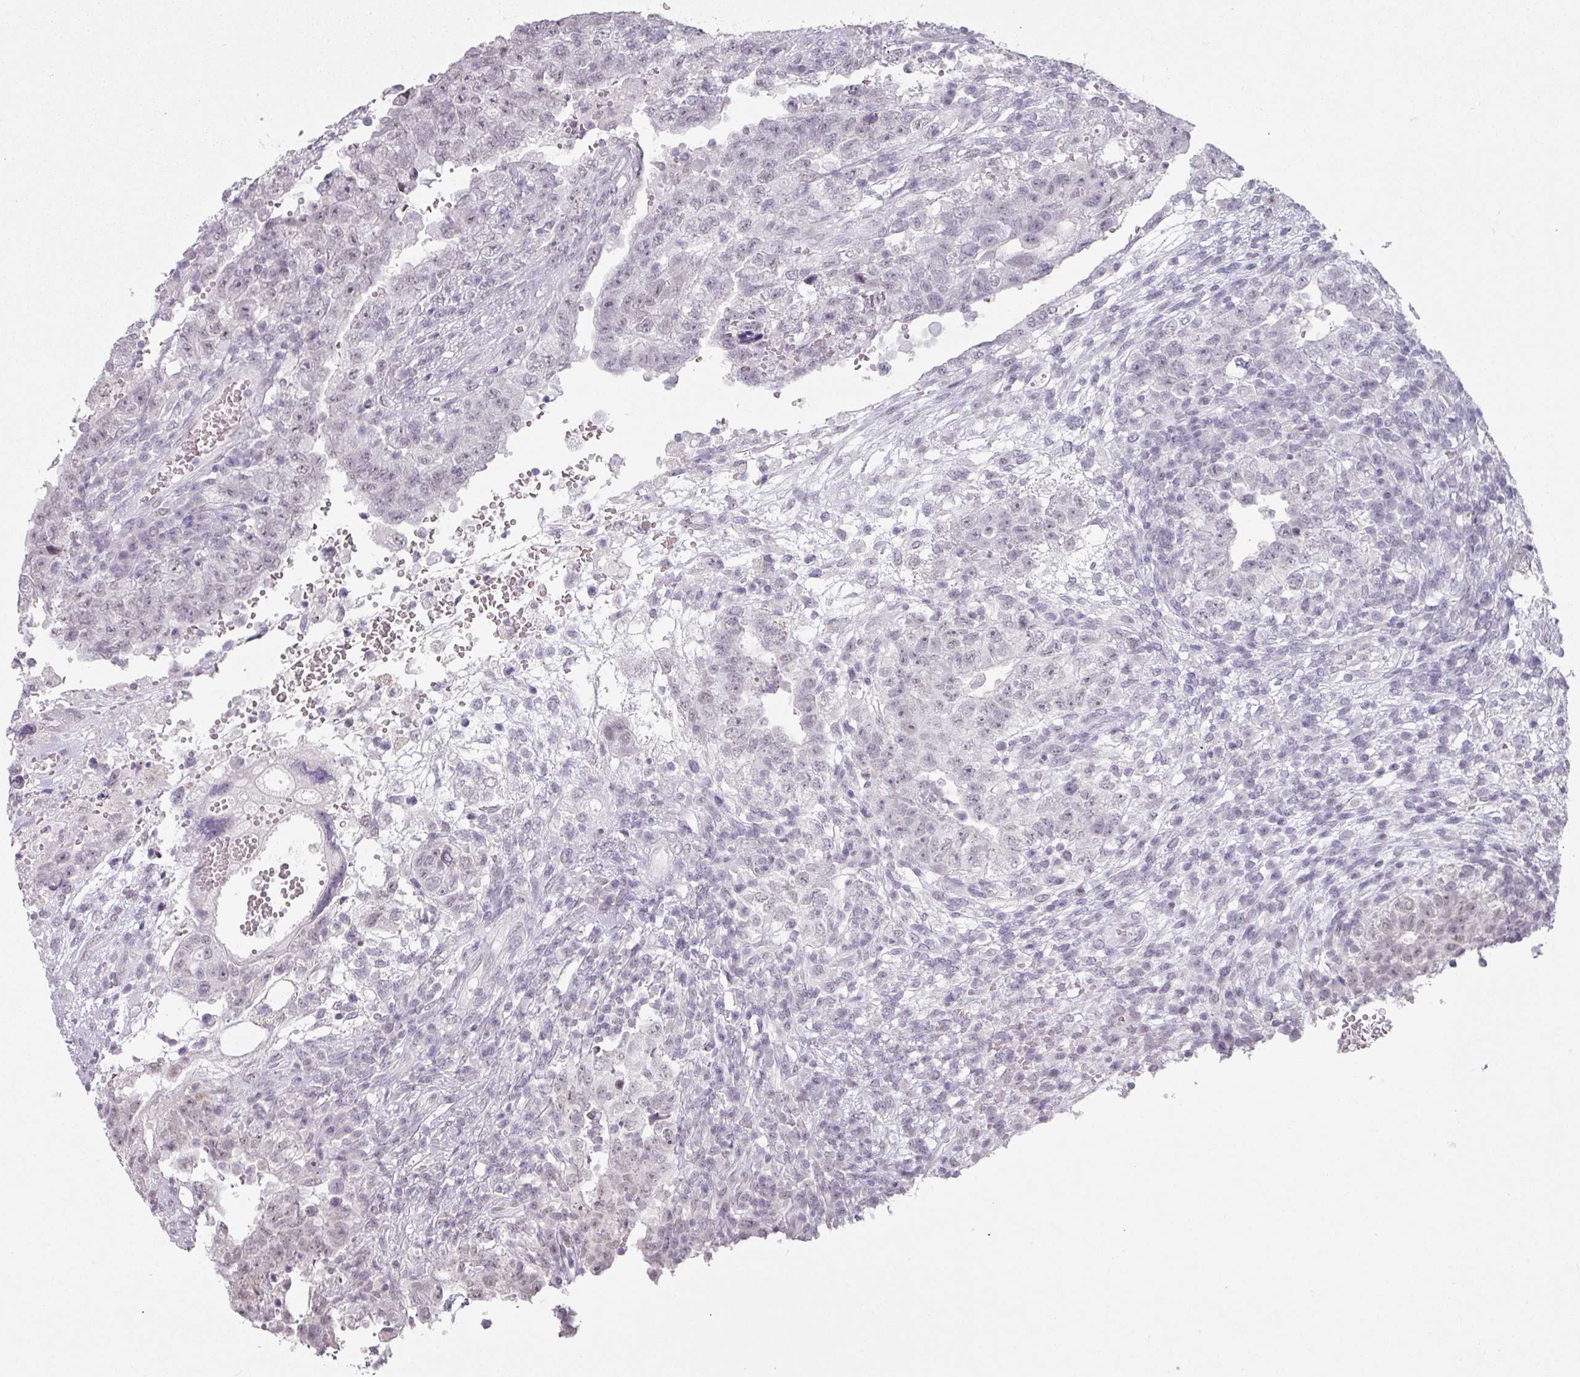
{"staining": {"intensity": "negative", "quantity": "none", "location": "none"}, "tissue": "testis cancer", "cell_type": "Tumor cells", "image_type": "cancer", "snomed": [{"axis": "morphology", "description": "Carcinoma, Embryonal, NOS"}, {"axis": "topography", "description": "Testis"}], "caption": "The photomicrograph demonstrates no significant positivity in tumor cells of testis cancer.", "gene": "SPRR1A", "patient": {"sex": "male", "age": 26}}